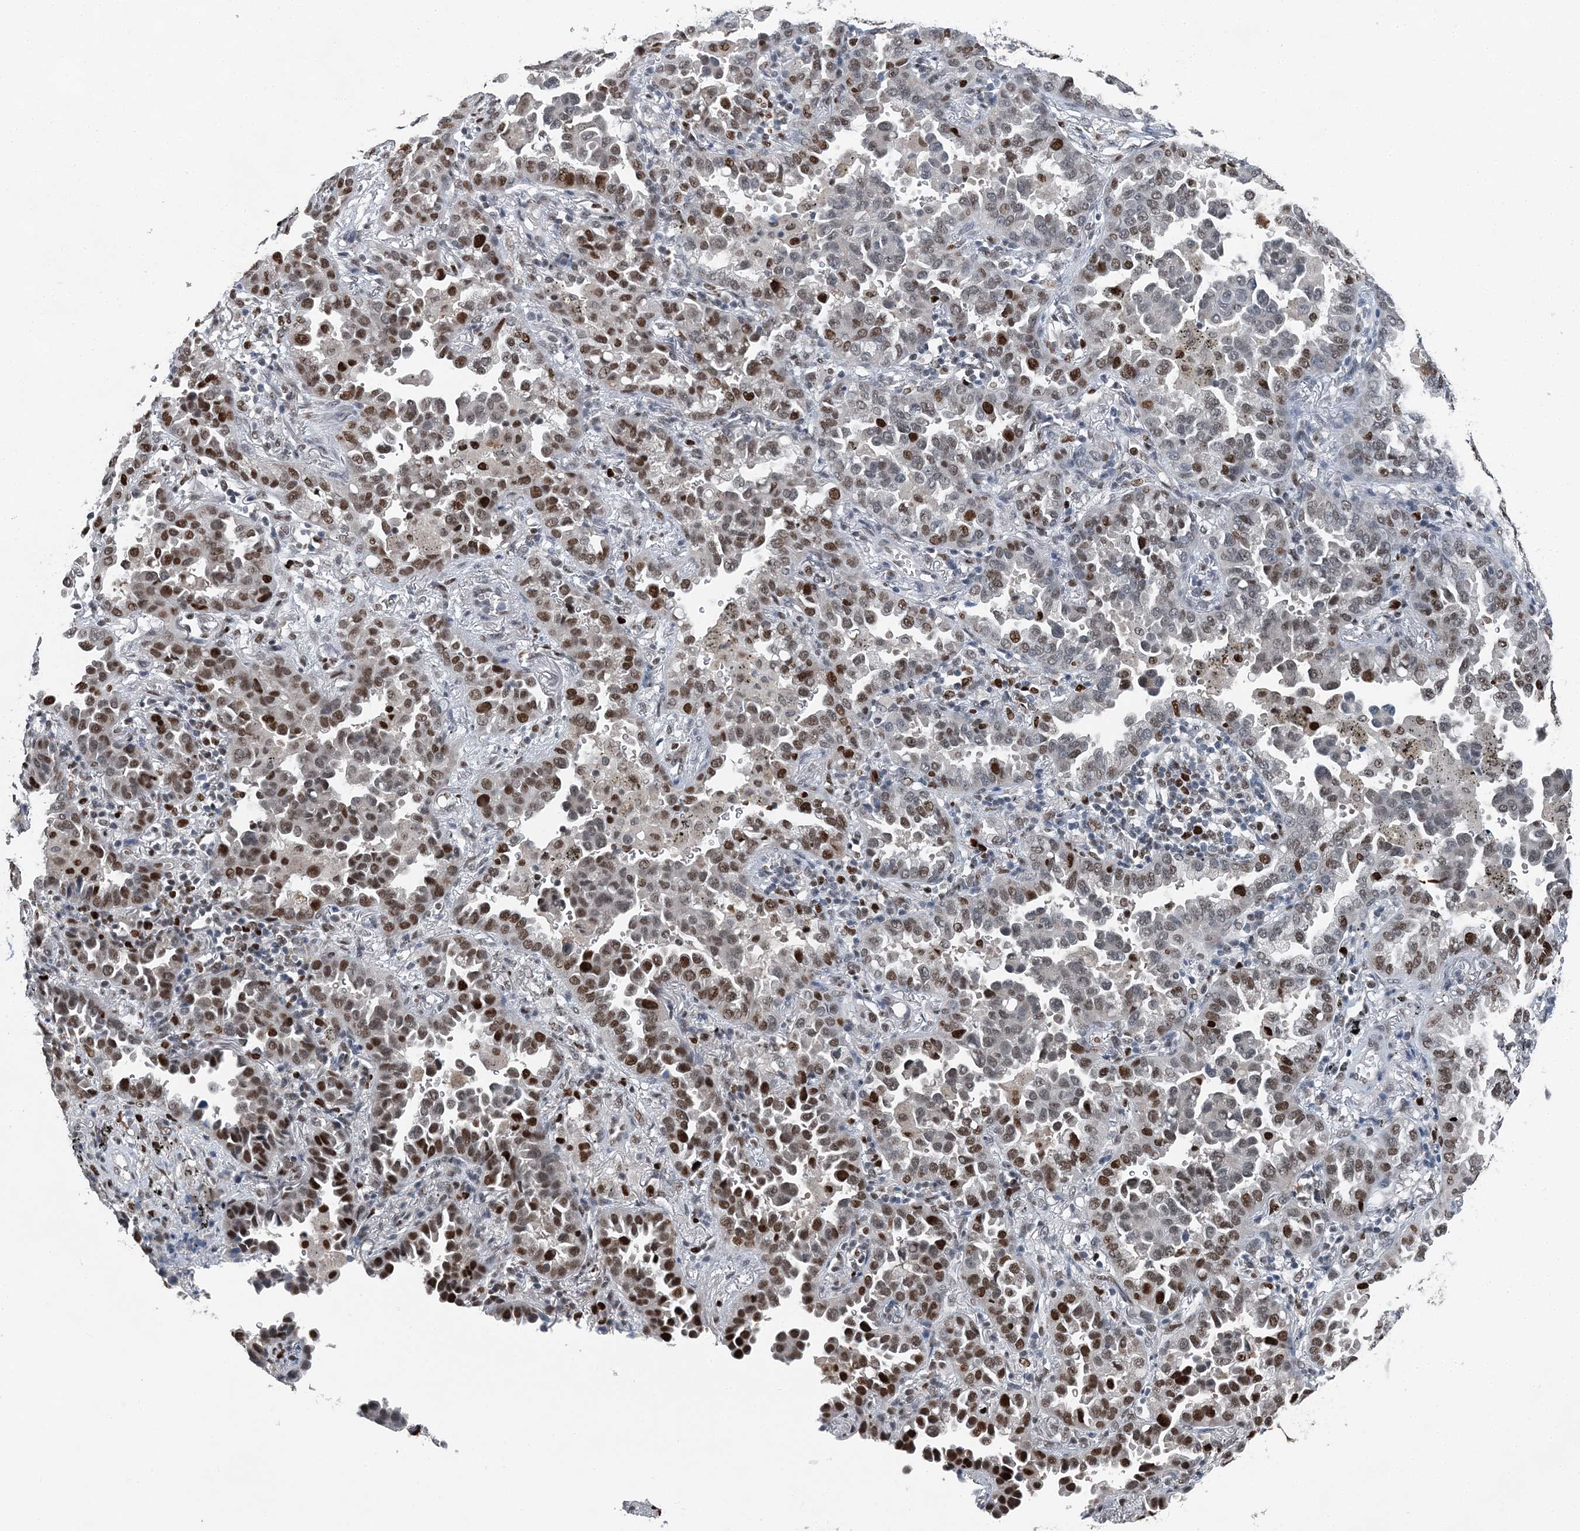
{"staining": {"intensity": "strong", "quantity": "25%-75%", "location": "nuclear"}, "tissue": "lung cancer", "cell_type": "Tumor cells", "image_type": "cancer", "snomed": [{"axis": "morphology", "description": "Normal tissue, NOS"}, {"axis": "morphology", "description": "Adenocarcinoma, NOS"}, {"axis": "topography", "description": "Lung"}], "caption": "Immunohistochemical staining of lung adenocarcinoma reveals high levels of strong nuclear protein staining in about 25%-75% of tumor cells. Using DAB (3,3'-diaminobenzidine) (brown) and hematoxylin (blue) stains, captured at high magnification using brightfield microscopy.", "gene": "HAT1", "patient": {"sex": "male", "age": 59}}